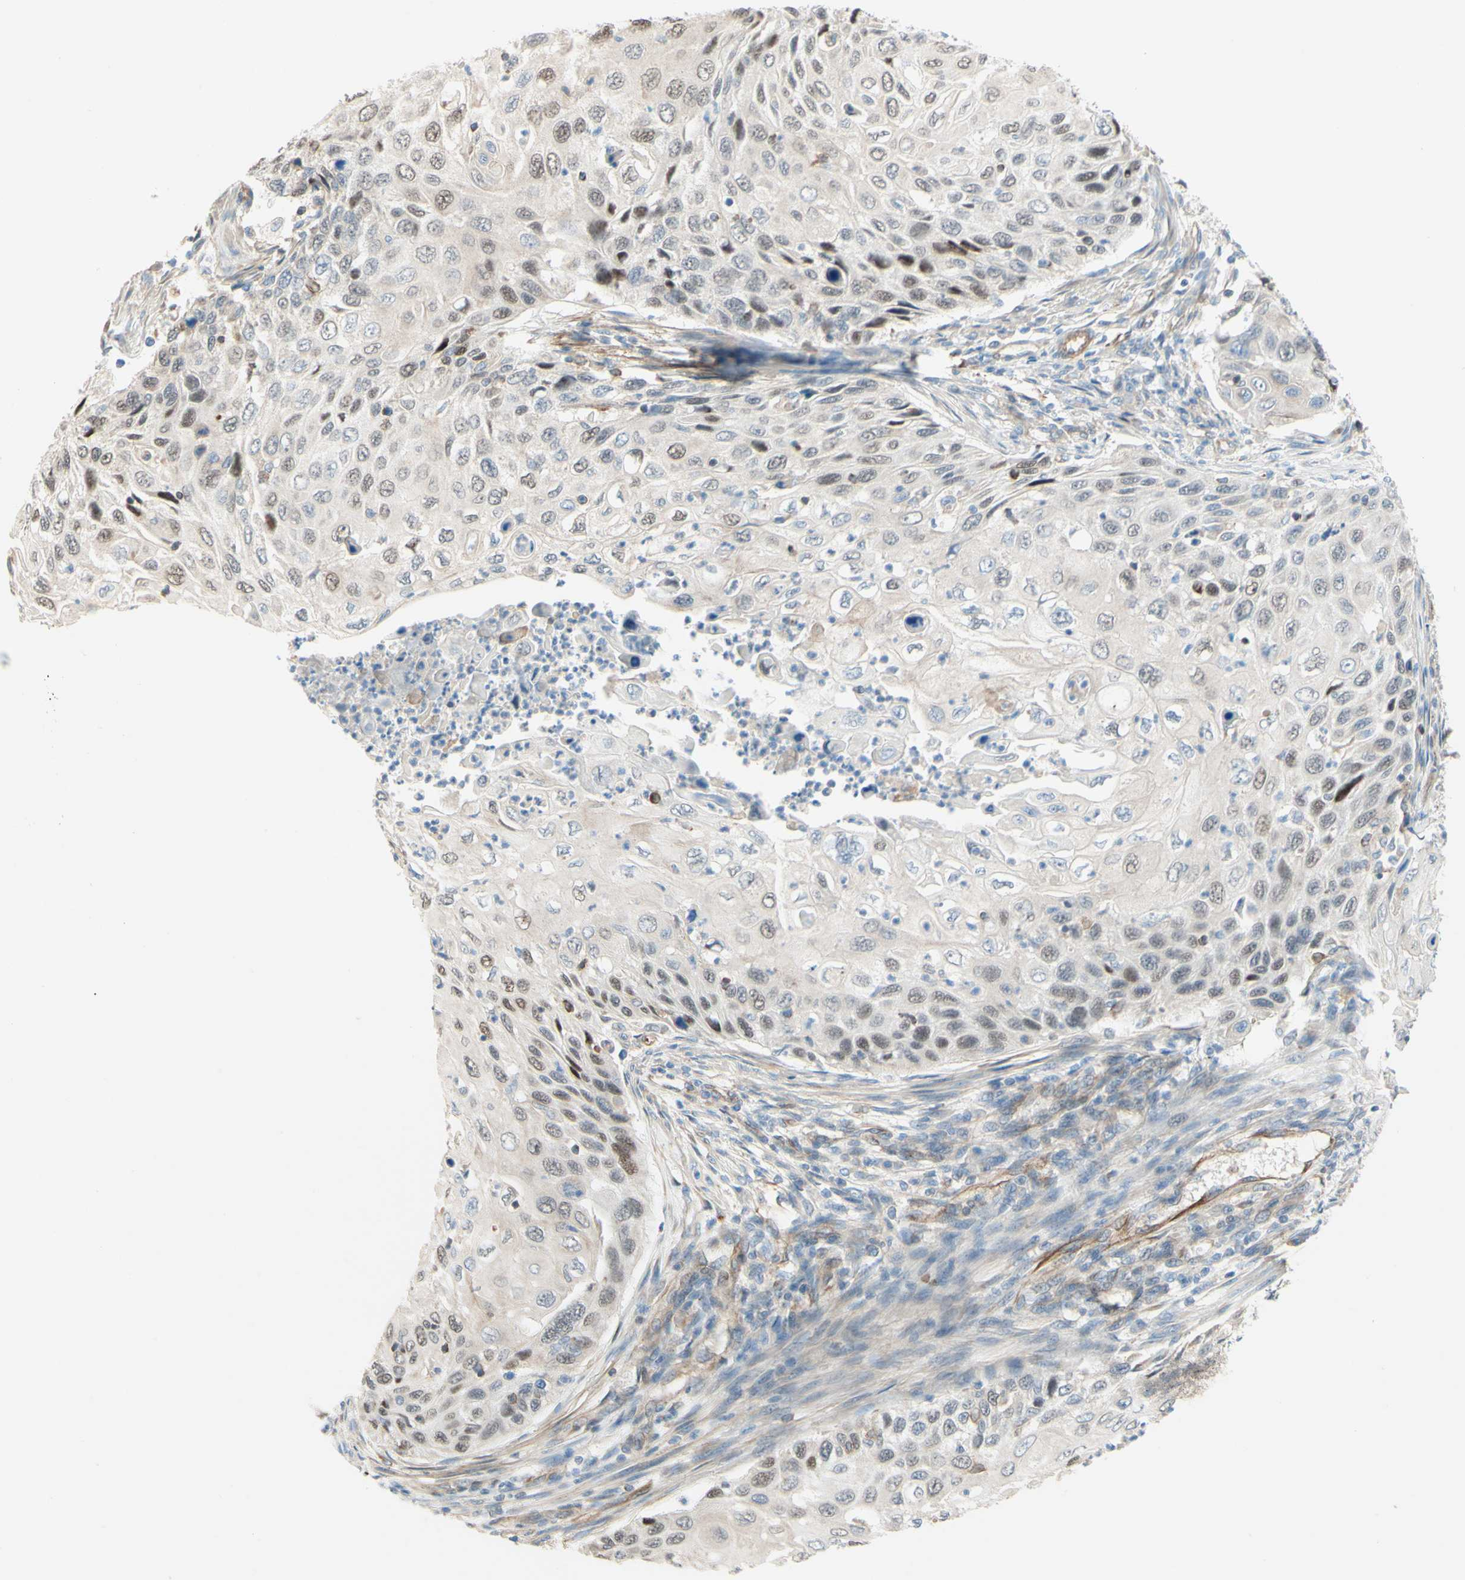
{"staining": {"intensity": "weak", "quantity": ">75%", "location": "cytoplasmic/membranous,nuclear"}, "tissue": "cervical cancer", "cell_type": "Tumor cells", "image_type": "cancer", "snomed": [{"axis": "morphology", "description": "Squamous cell carcinoma, NOS"}, {"axis": "topography", "description": "Cervix"}], "caption": "Protein staining exhibits weak cytoplasmic/membranous and nuclear staining in approximately >75% of tumor cells in cervical squamous cell carcinoma.", "gene": "ENDOD1", "patient": {"sex": "female", "age": 70}}